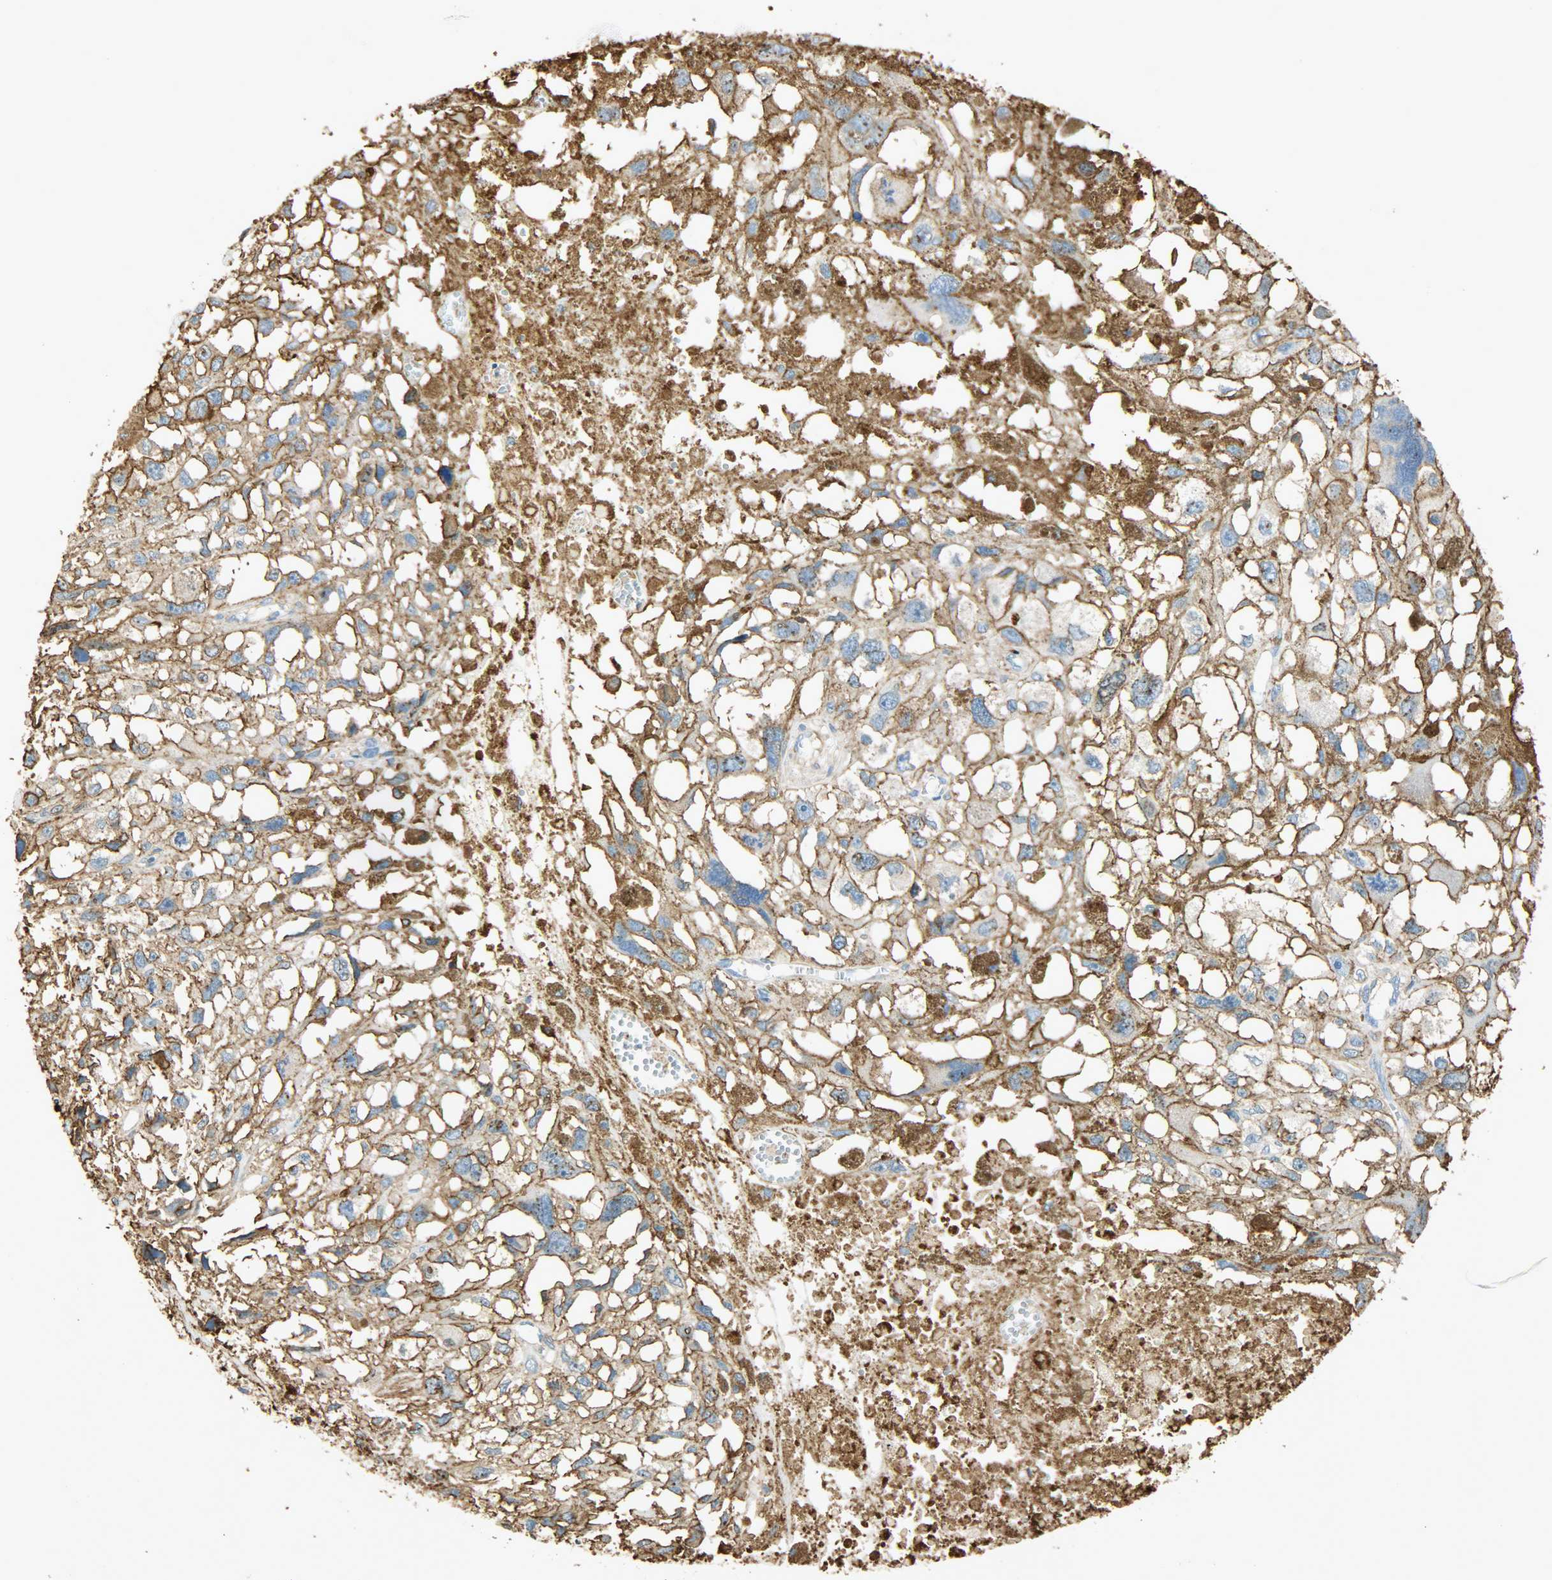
{"staining": {"intensity": "strong", "quantity": "25%-75%", "location": "cytoplasmic/membranous"}, "tissue": "melanoma", "cell_type": "Tumor cells", "image_type": "cancer", "snomed": [{"axis": "morphology", "description": "Malignant melanoma, Metastatic site"}, {"axis": "topography", "description": "Lymph node"}], "caption": "An image of melanoma stained for a protein shows strong cytoplasmic/membranous brown staining in tumor cells. (DAB (3,3'-diaminobenzidine) = brown stain, brightfield microscopy at high magnification).", "gene": "ANXA6", "patient": {"sex": "male", "age": 59}}